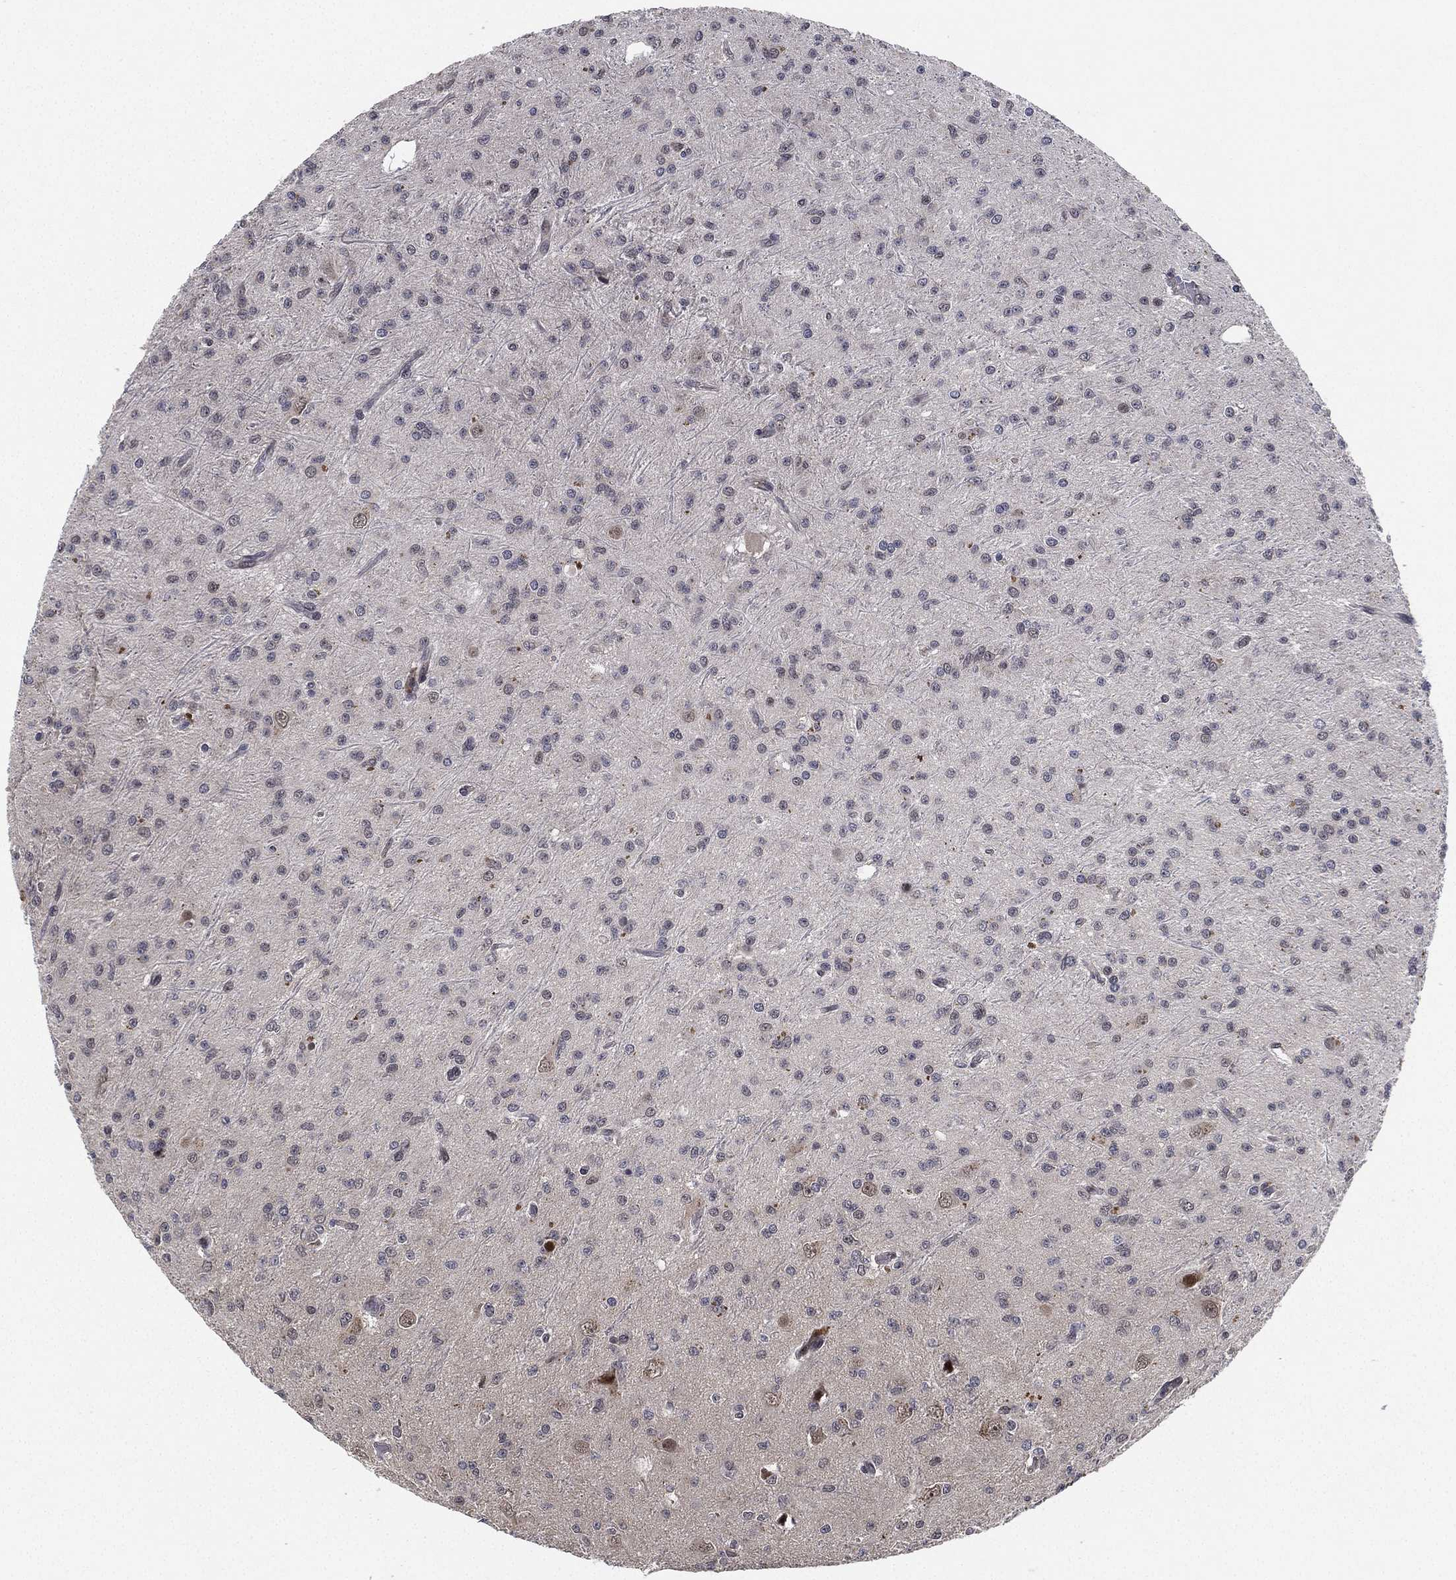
{"staining": {"intensity": "negative", "quantity": "none", "location": "none"}, "tissue": "glioma", "cell_type": "Tumor cells", "image_type": "cancer", "snomed": [{"axis": "morphology", "description": "Glioma, malignant, Low grade"}, {"axis": "topography", "description": "Brain"}], "caption": "High power microscopy histopathology image of an IHC photomicrograph of malignant glioma (low-grade), revealing no significant positivity in tumor cells.", "gene": "CFAP251", "patient": {"sex": "male", "age": 27}}